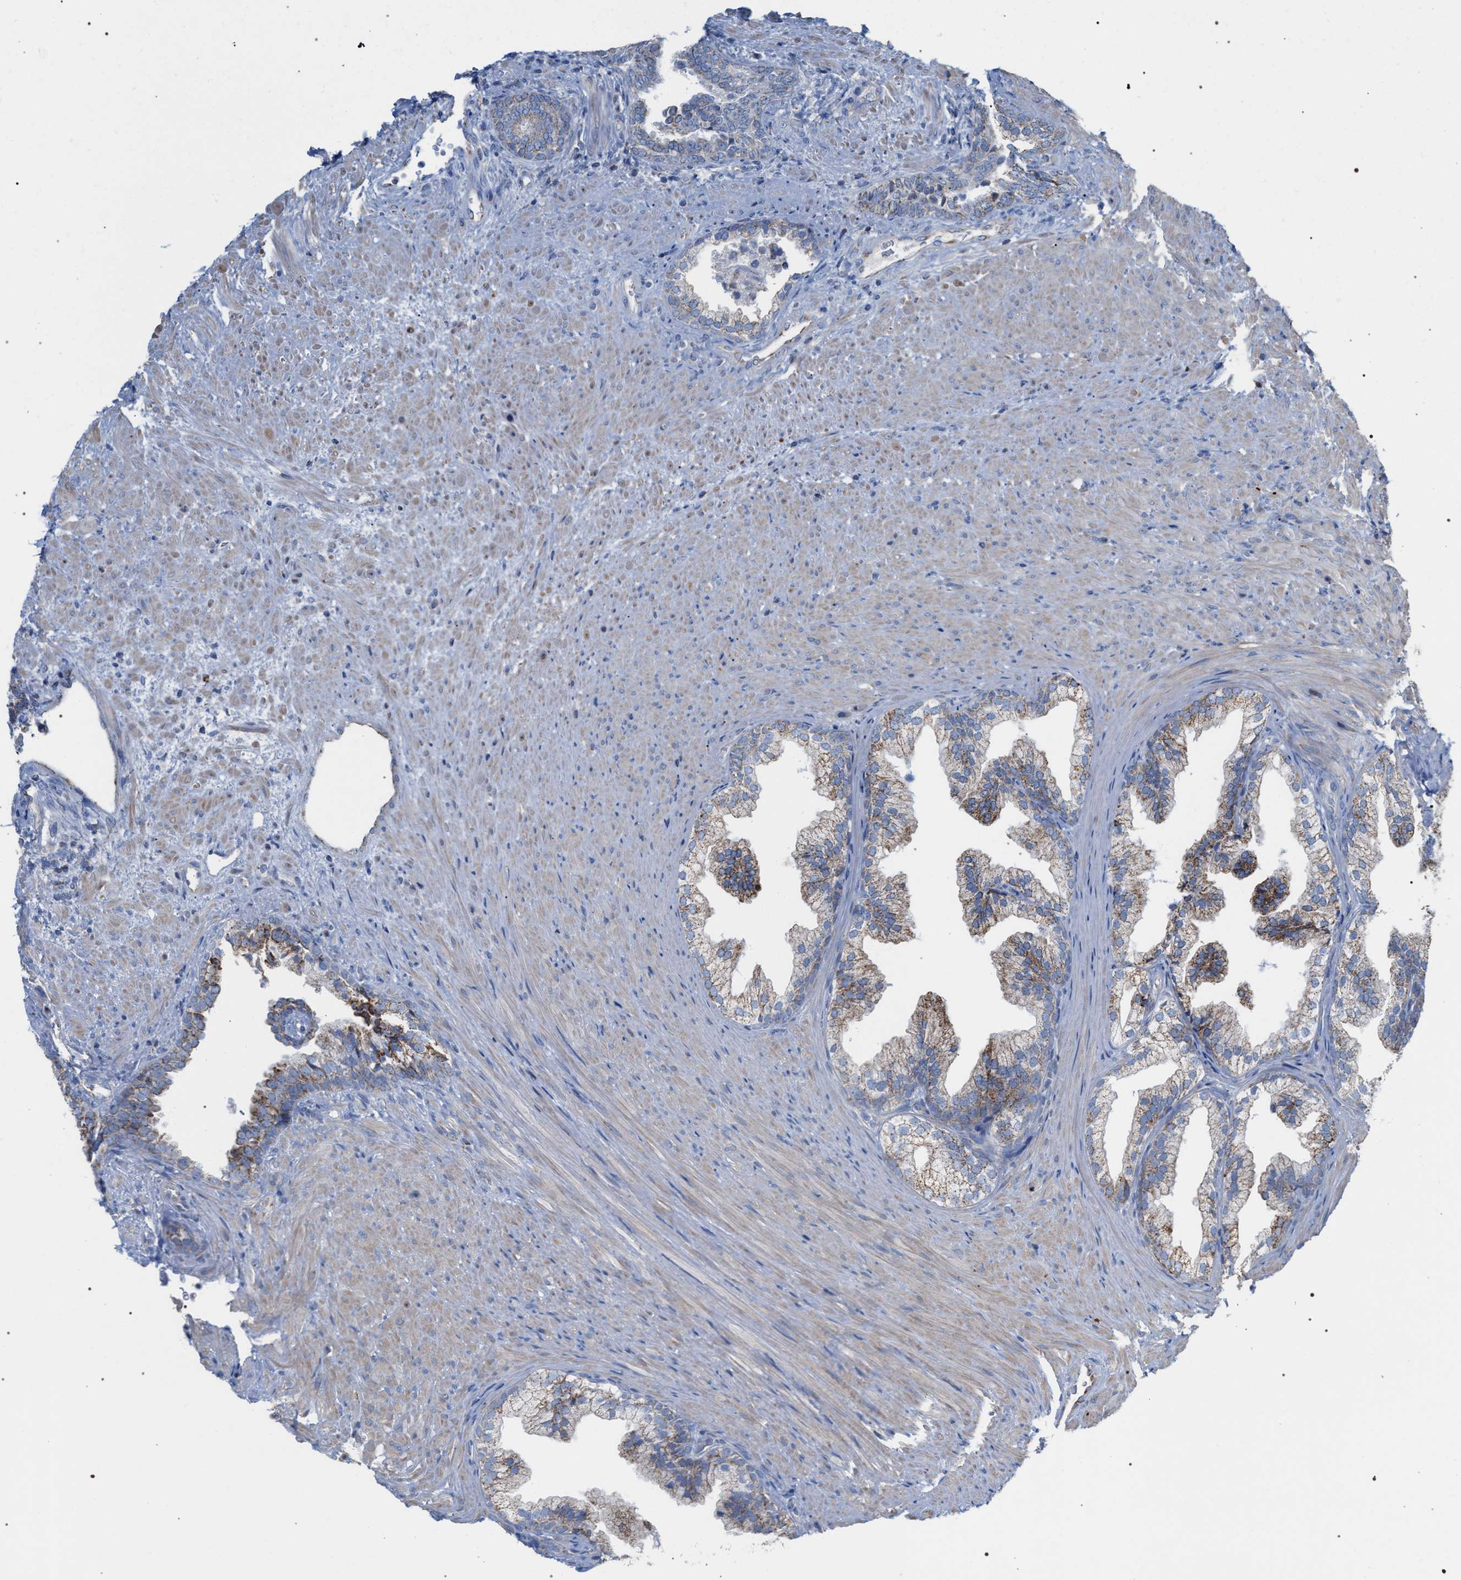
{"staining": {"intensity": "moderate", "quantity": "<25%", "location": "cytoplasmic/membranous"}, "tissue": "prostate", "cell_type": "Glandular cells", "image_type": "normal", "snomed": [{"axis": "morphology", "description": "Normal tissue, NOS"}, {"axis": "topography", "description": "Prostate"}], "caption": "Immunohistochemistry photomicrograph of normal prostate: human prostate stained using immunohistochemistry (IHC) reveals low levels of moderate protein expression localized specifically in the cytoplasmic/membranous of glandular cells, appearing as a cytoplasmic/membranous brown color.", "gene": "ECI2", "patient": {"sex": "male", "age": 76}}